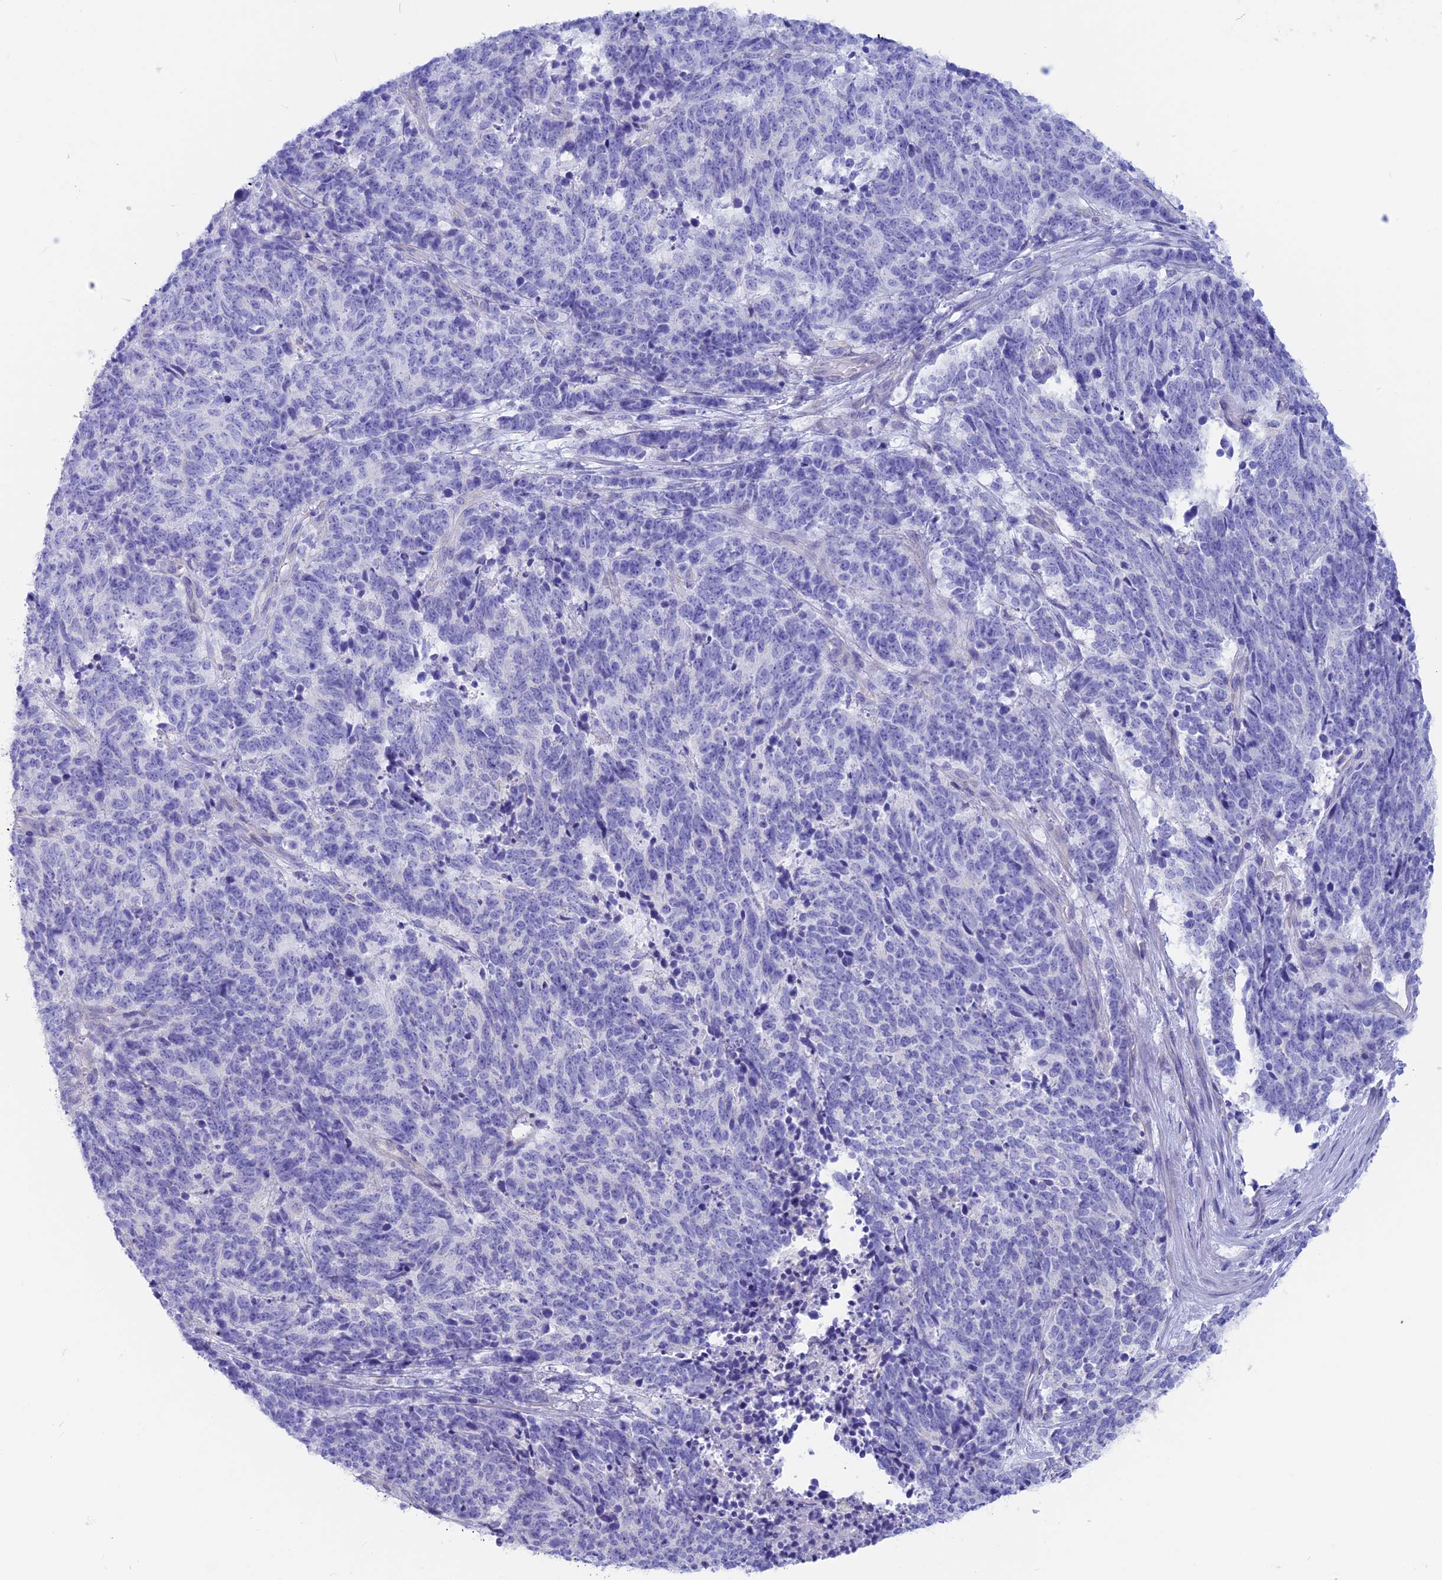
{"staining": {"intensity": "negative", "quantity": "none", "location": "none"}, "tissue": "cervical cancer", "cell_type": "Tumor cells", "image_type": "cancer", "snomed": [{"axis": "morphology", "description": "Squamous cell carcinoma, NOS"}, {"axis": "topography", "description": "Cervix"}], "caption": "Cervical cancer was stained to show a protein in brown. There is no significant expression in tumor cells. (Immunohistochemistry (ihc), brightfield microscopy, high magnification).", "gene": "GNGT2", "patient": {"sex": "female", "age": 29}}